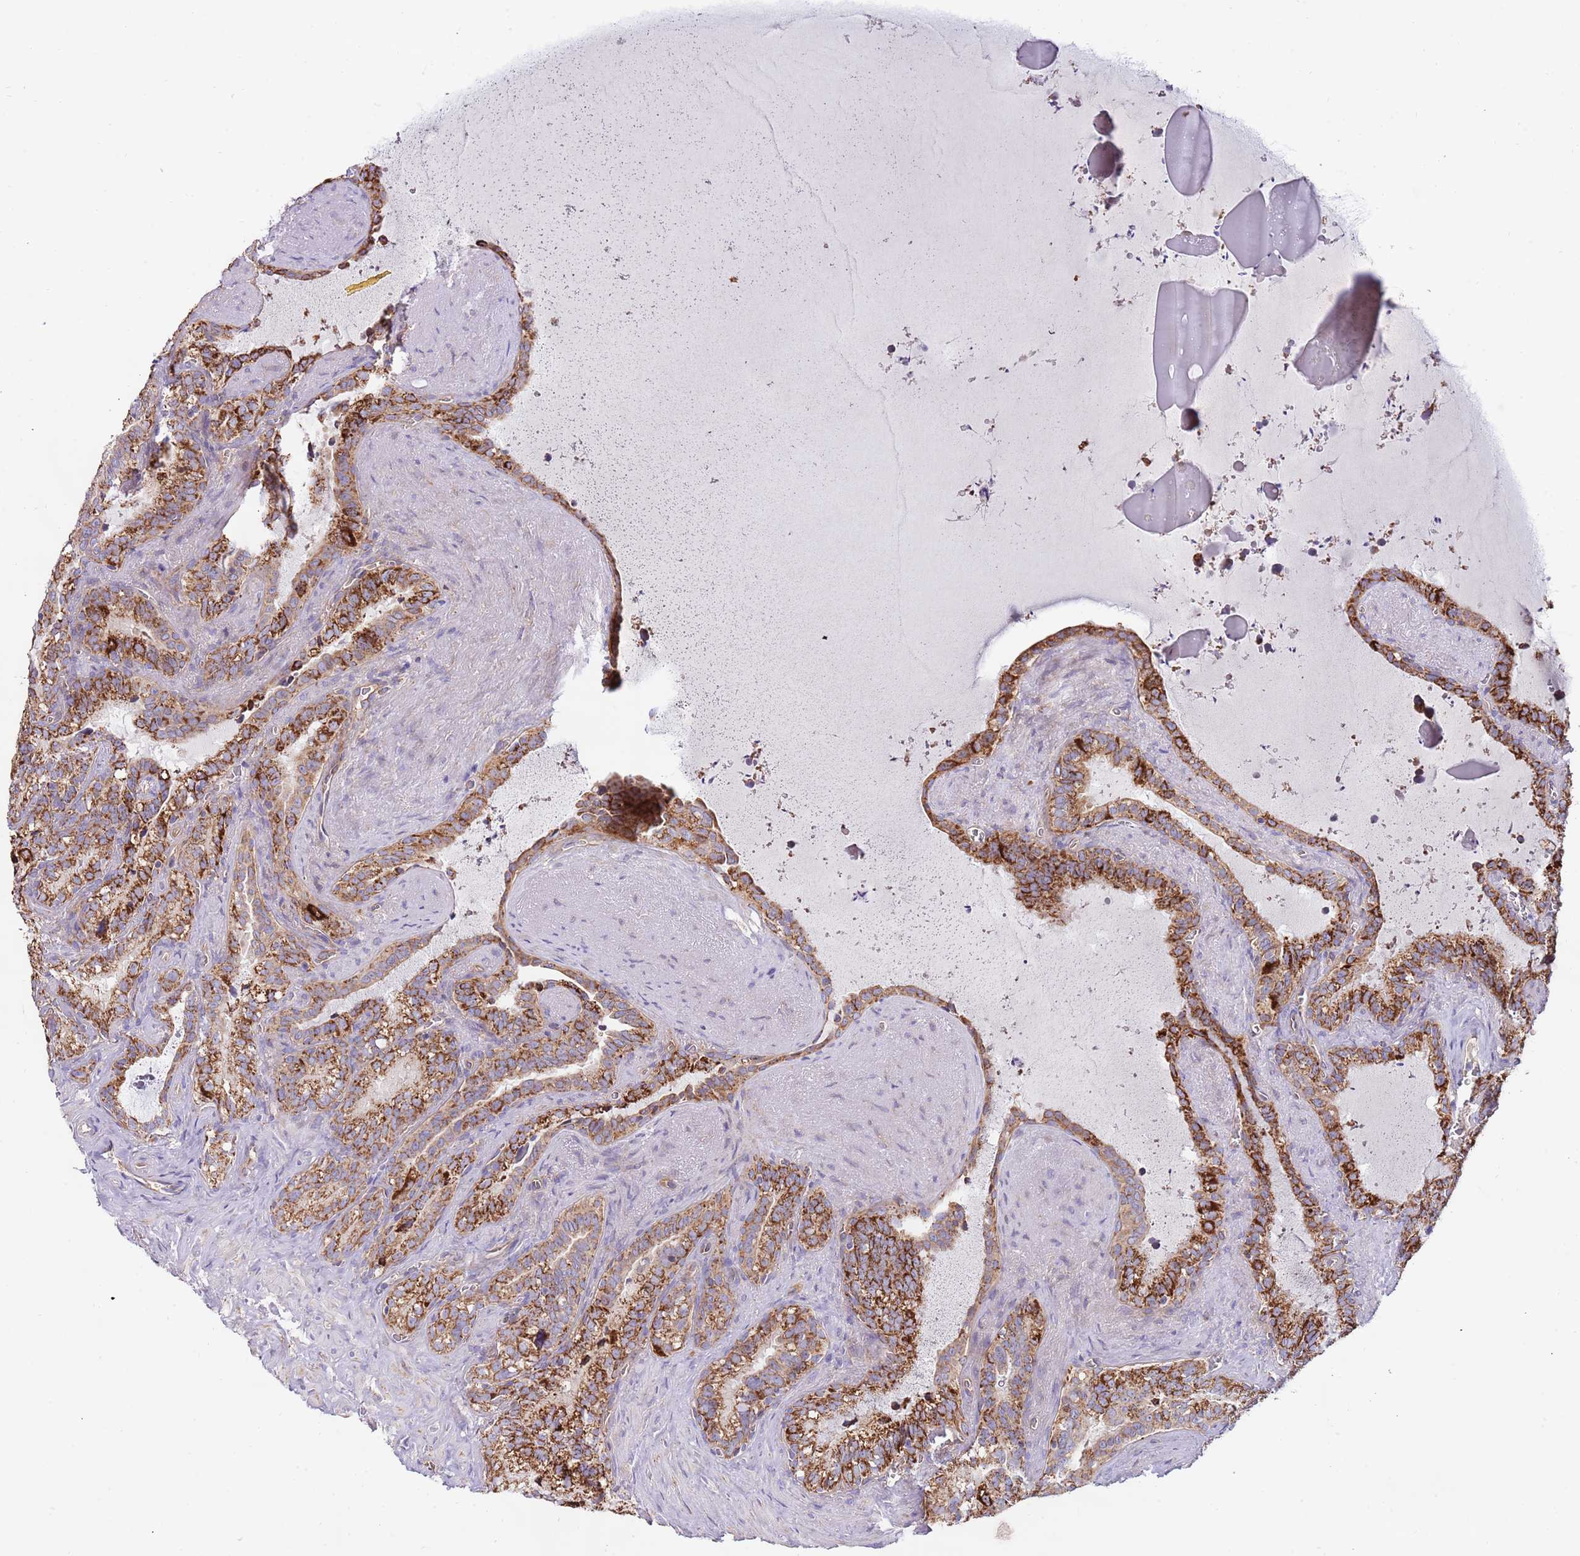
{"staining": {"intensity": "strong", "quantity": ">75%", "location": "cytoplasmic/membranous"}, "tissue": "seminal vesicle", "cell_type": "Glandular cells", "image_type": "normal", "snomed": [{"axis": "morphology", "description": "Normal tissue, NOS"}, {"axis": "topography", "description": "Prostate"}, {"axis": "topography", "description": "Seminal veicle"}], "caption": "Protein staining exhibits strong cytoplasmic/membranous positivity in approximately >75% of glandular cells in normal seminal vesicle.", "gene": "DOCK6", "patient": {"sex": "male", "age": 58}}